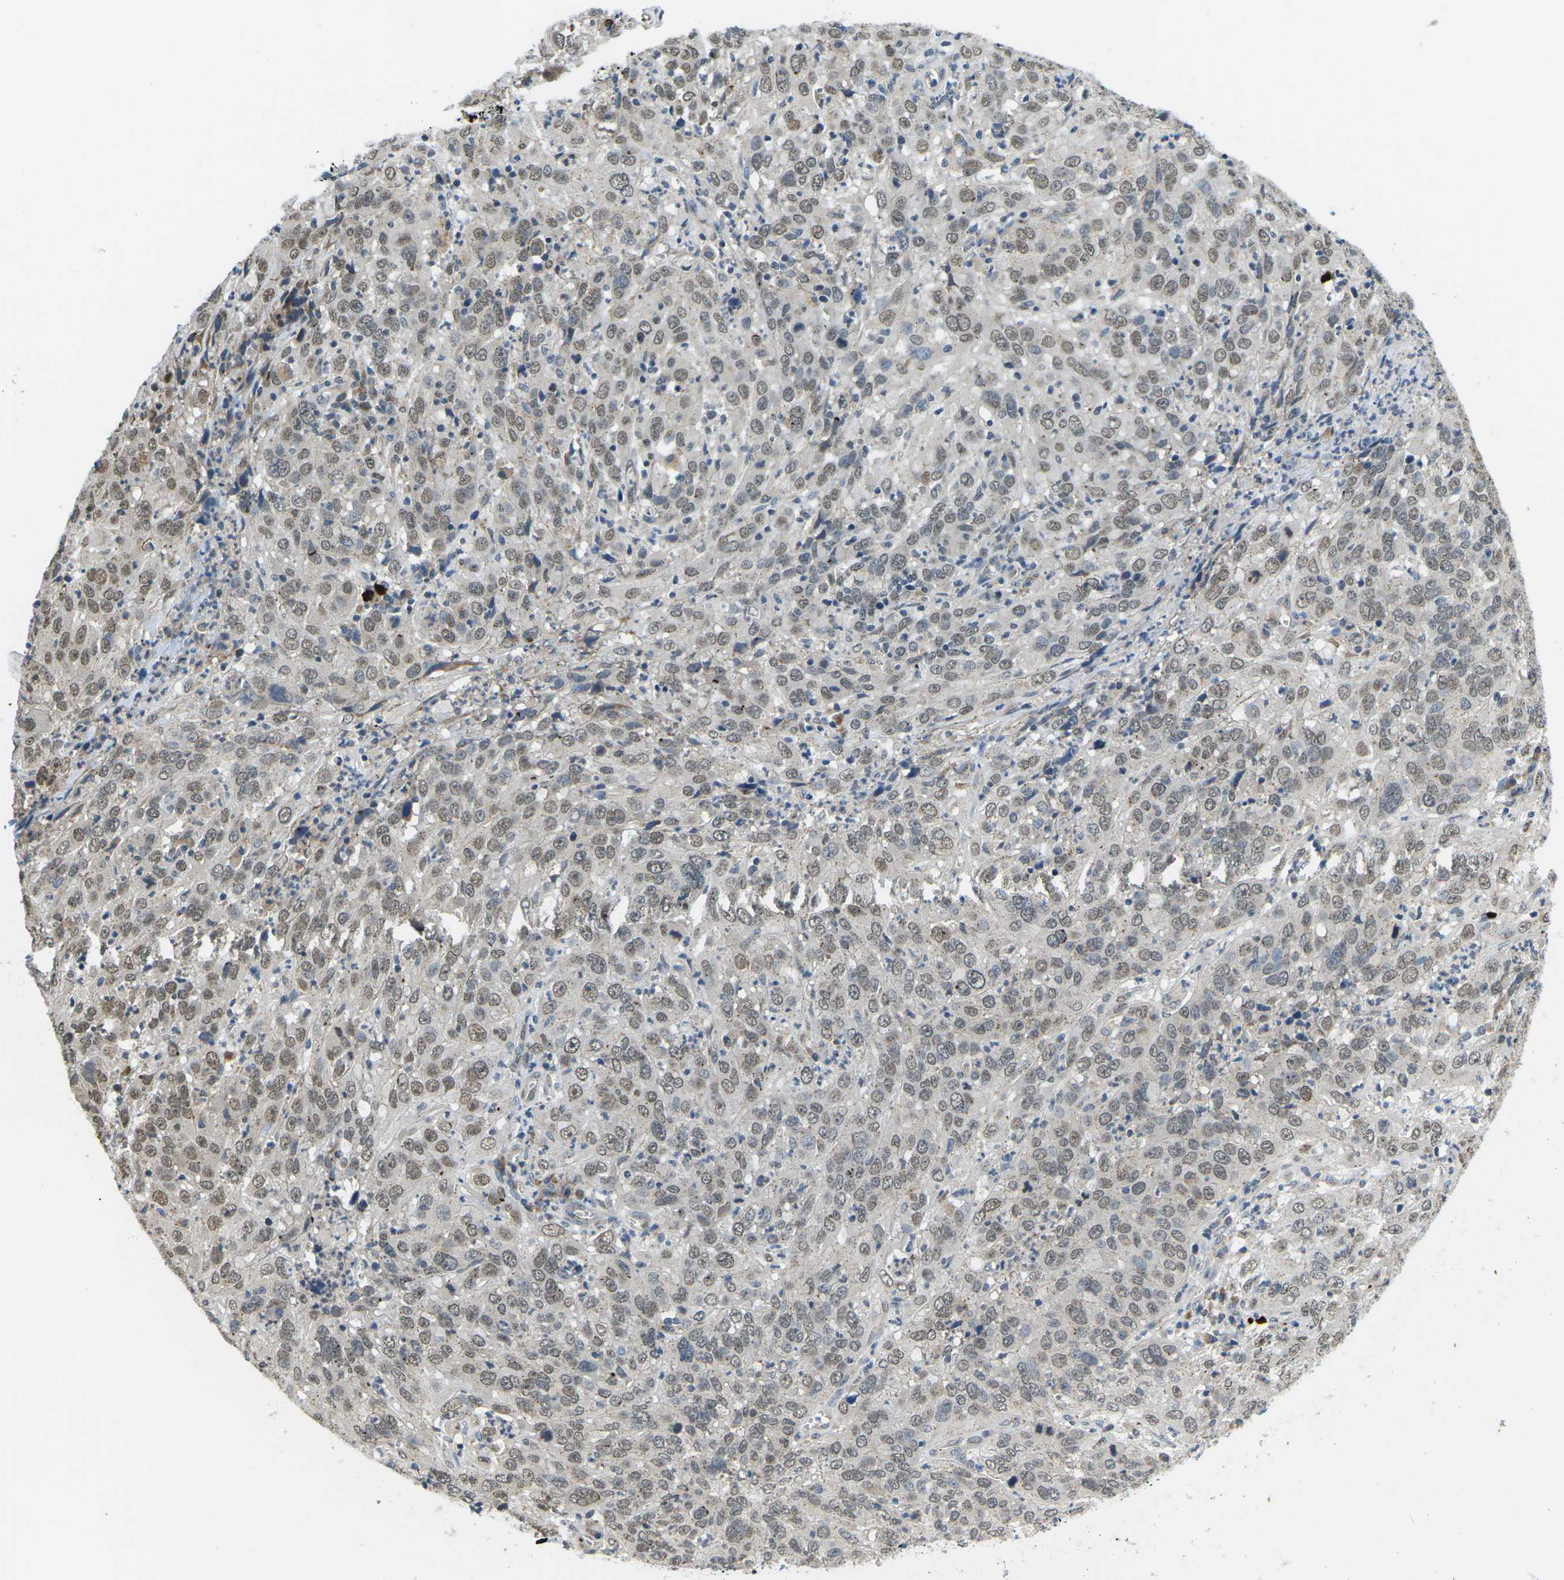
{"staining": {"intensity": "weak", "quantity": ">75%", "location": "nuclear"}, "tissue": "cervical cancer", "cell_type": "Tumor cells", "image_type": "cancer", "snomed": [{"axis": "morphology", "description": "Squamous cell carcinoma, NOS"}, {"axis": "topography", "description": "Cervix"}], "caption": "Human cervical squamous cell carcinoma stained with a protein marker displays weak staining in tumor cells.", "gene": "ERBB4", "patient": {"sex": "female", "age": 32}}